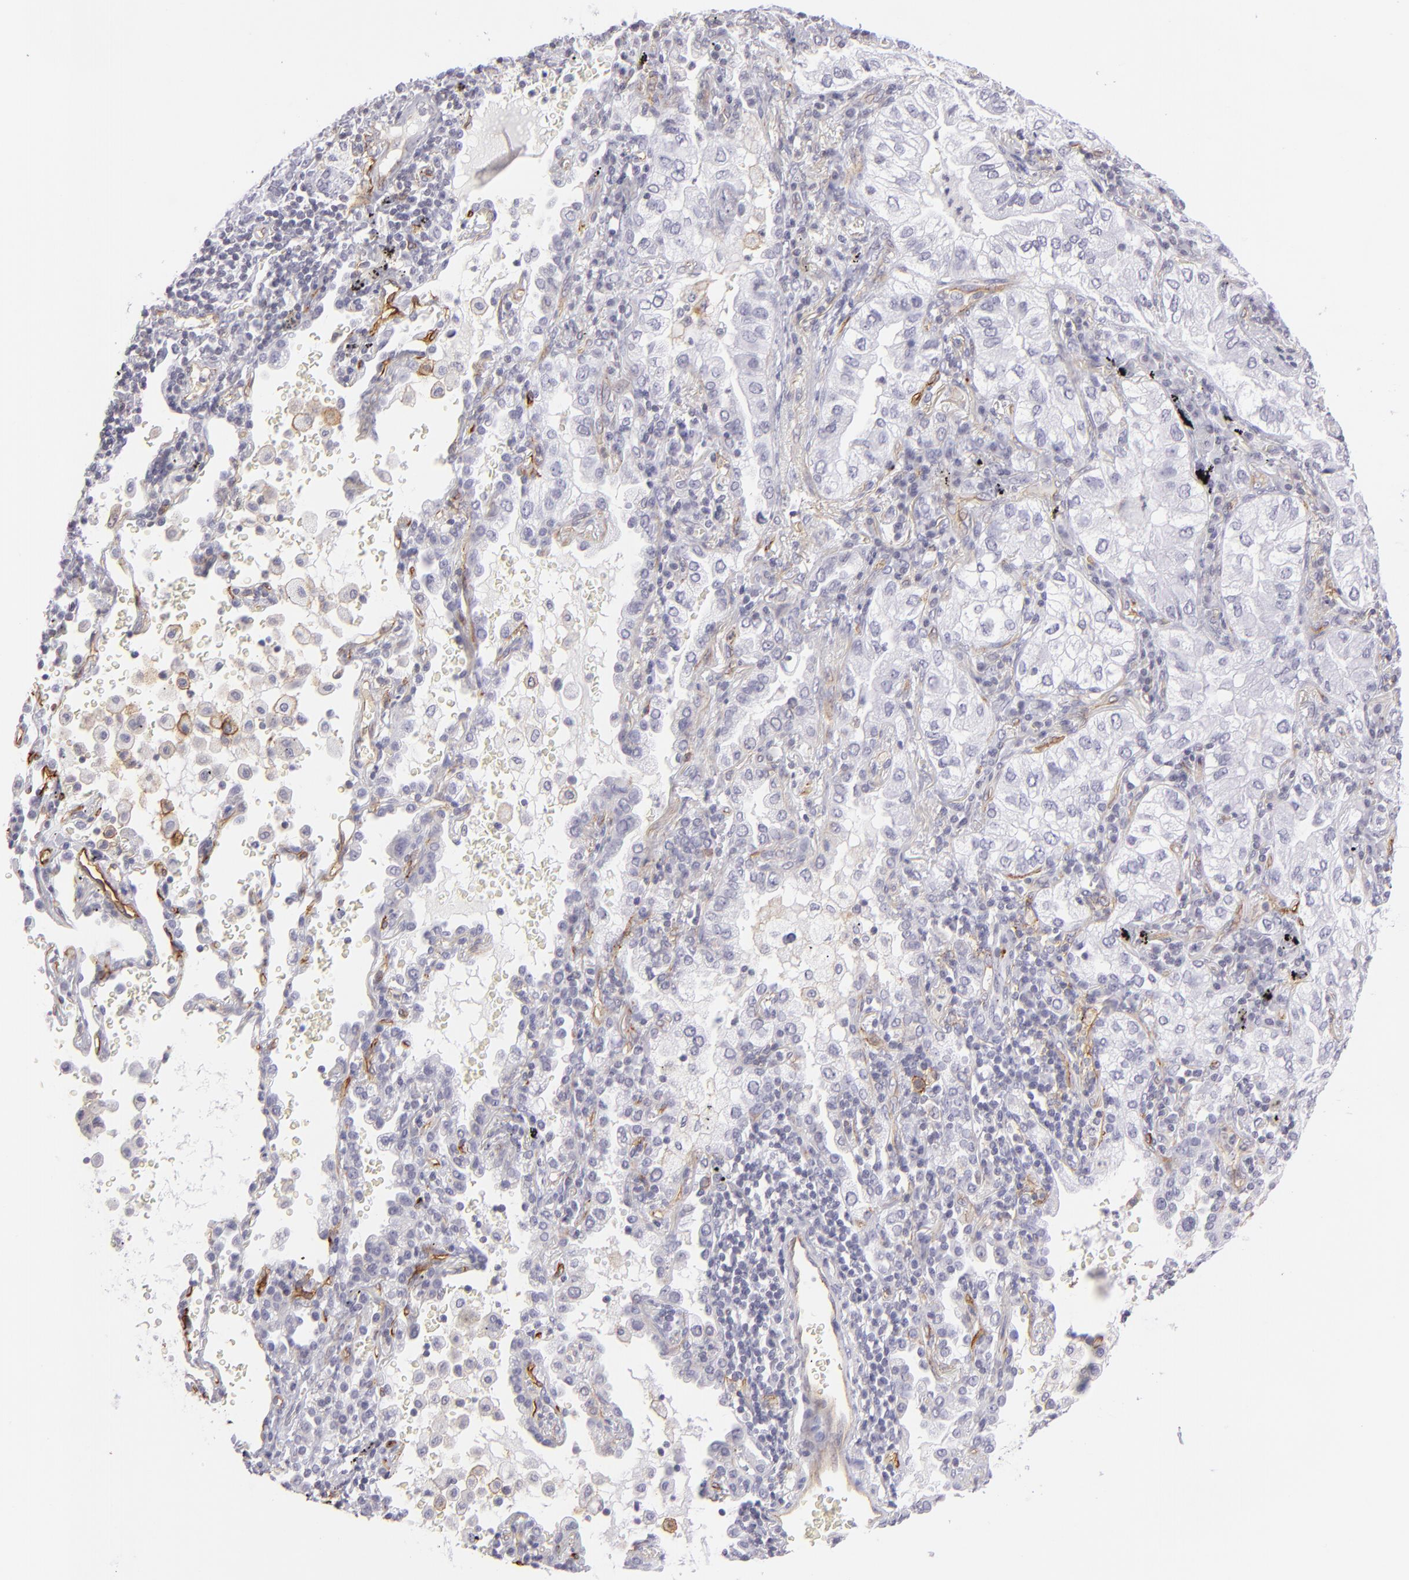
{"staining": {"intensity": "negative", "quantity": "none", "location": "none"}, "tissue": "lung cancer", "cell_type": "Tumor cells", "image_type": "cancer", "snomed": [{"axis": "morphology", "description": "Adenocarcinoma, NOS"}, {"axis": "topography", "description": "Lung"}], "caption": "Tumor cells show no significant protein positivity in lung adenocarcinoma. (Brightfield microscopy of DAB (3,3'-diaminobenzidine) immunohistochemistry (IHC) at high magnification).", "gene": "THBD", "patient": {"sex": "female", "age": 50}}